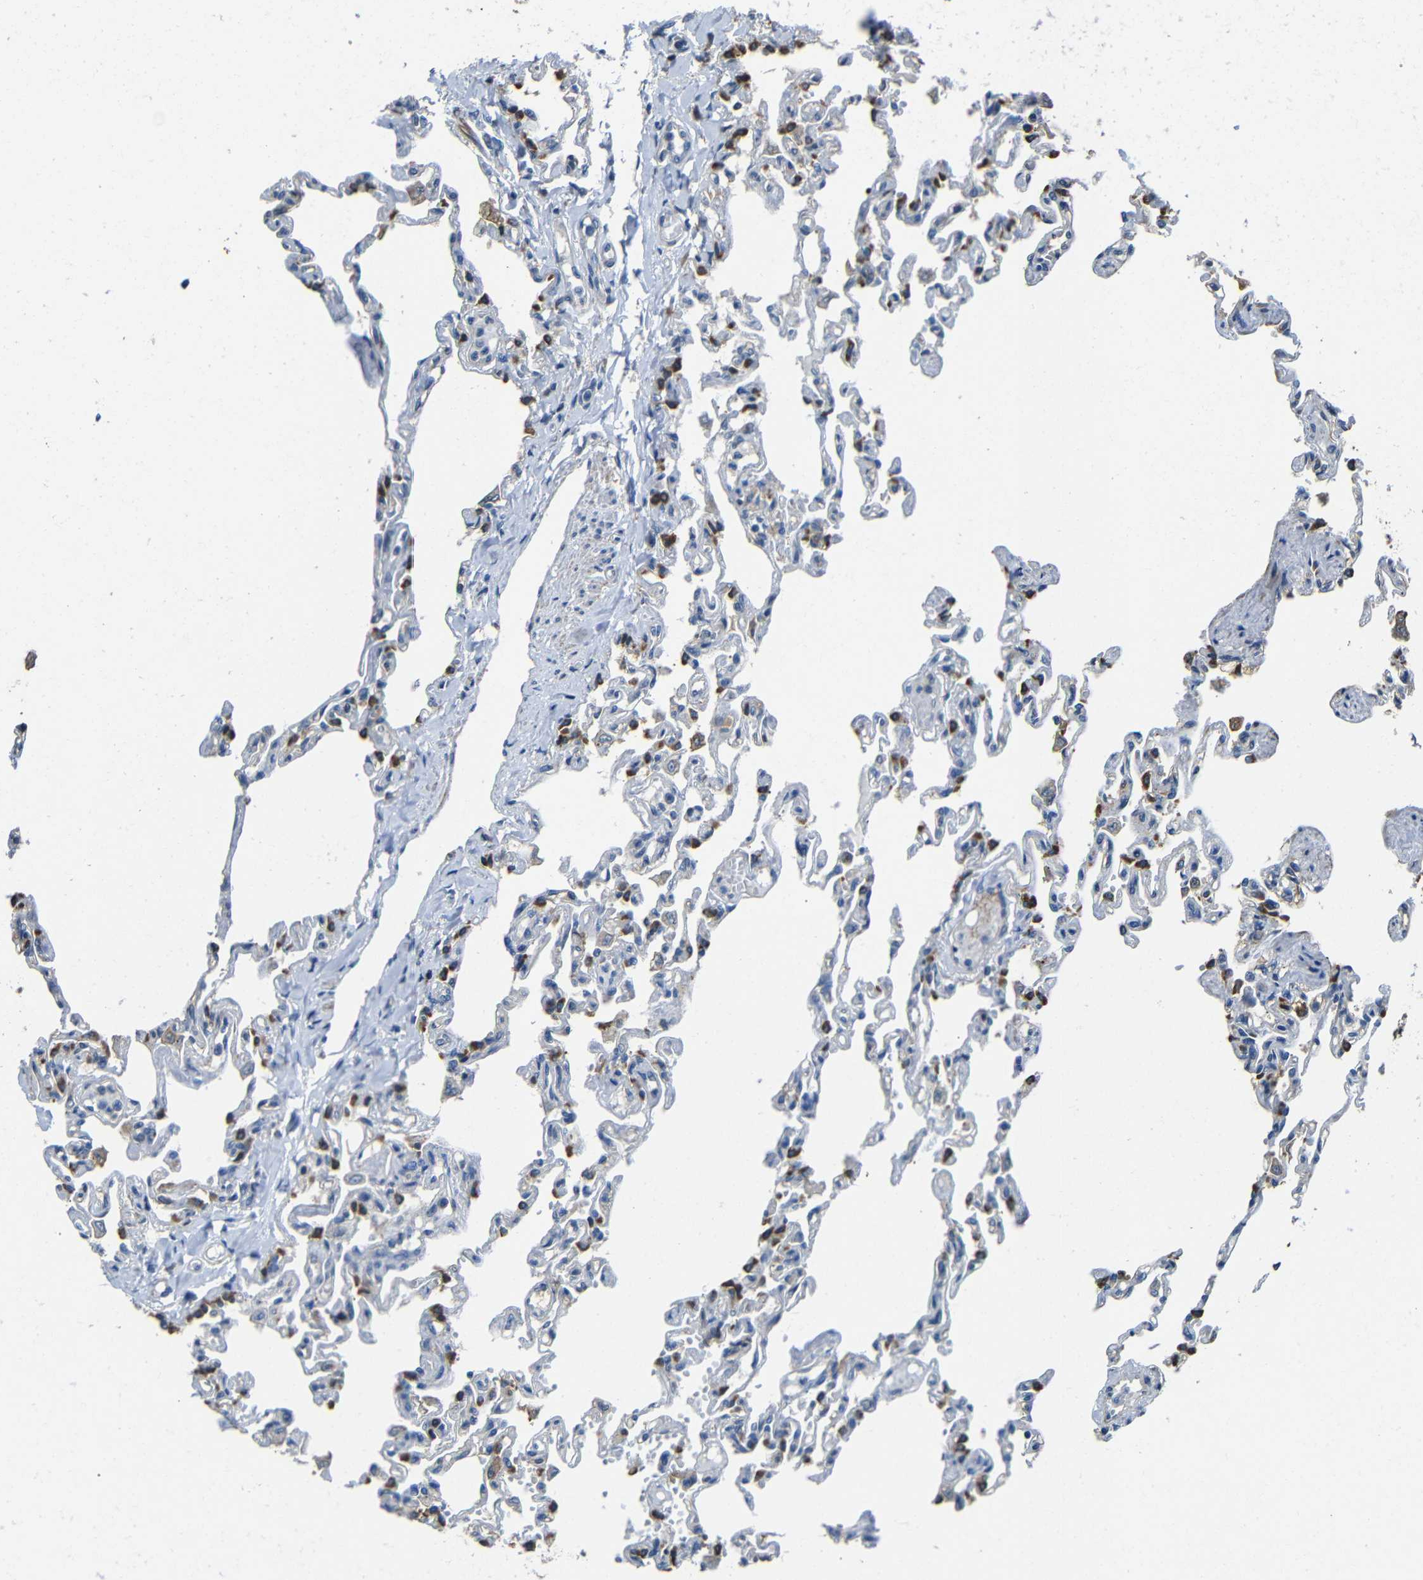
{"staining": {"intensity": "moderate", "quantity": "<25%", "location": "cytoplasmic/membranous"}, "tissue": "lung", "cell_type": "Alveolar cells", "image_type": "normal", "snomed": [{"axis": "morphology", "description": "Normal tissue, NOS"}, {"axis": "topography", "description": "Lung"}], "caption": "IHC of benign human lung displays low levels of moderate cytoplasmic/membranous expression in approximately <25% of alveolar cells. (Brightfield microscopy of DAB IHC at high magnification).", "gene": "GDI1", "patient": {"sex": "male", "age": 21}}